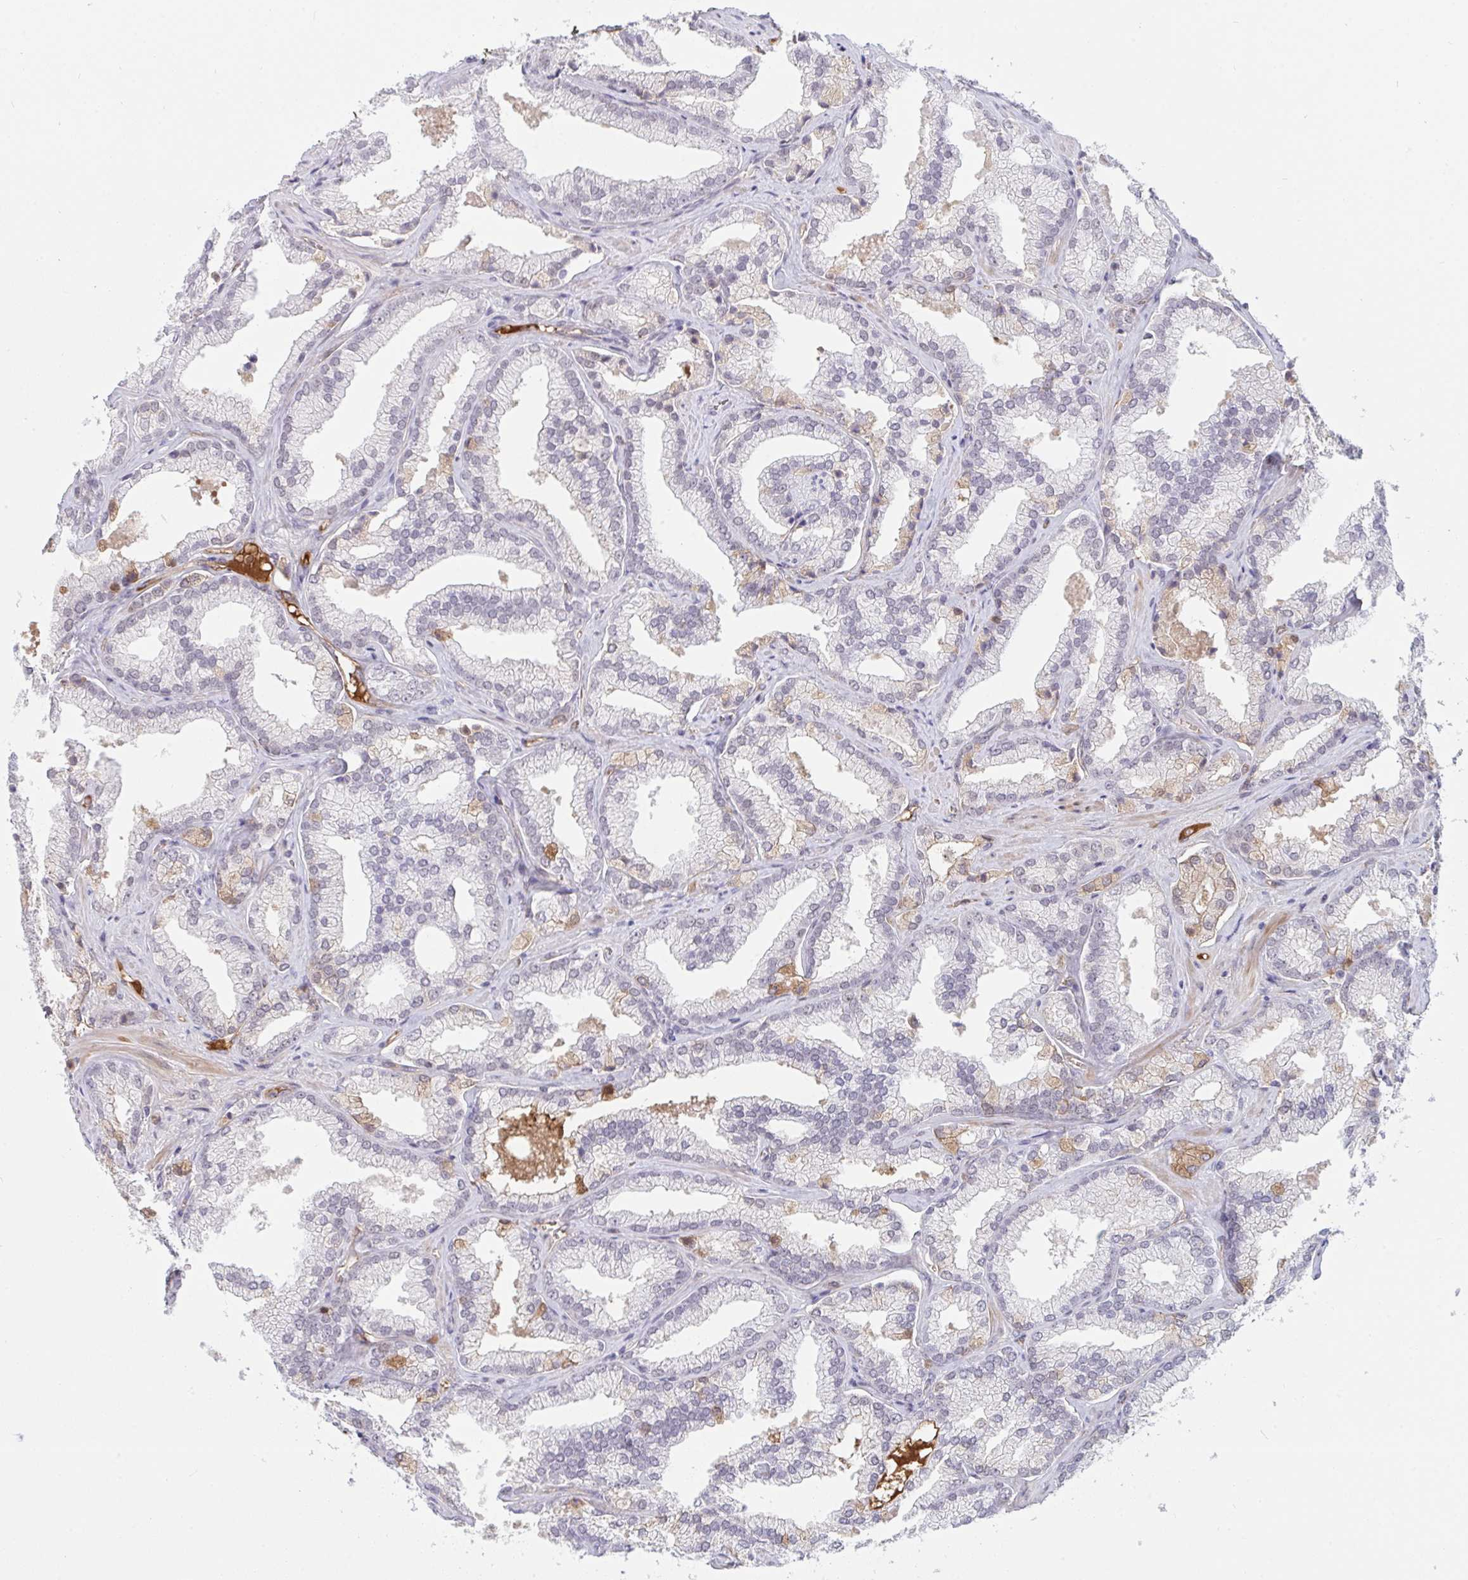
{"staining": {"intensity": "negative", "quantity": "none", "location": "none"}, "tissue": "prostate cancer", "cell_type": "Tumor cells", "image_type": "cancer", "snomed": [{"axis": "morphology", "description": "Adenocarcinoma, High grade"}, {"axis": "topography", "description": "Prostate"}], "caption": "A high-resolution image shows immunohistochemistry staining of prostate cancer (high-grade adenocarcinoma), which reveals no significant expression in tumor cells. (DAB (3,3'-diaminobenzidine) IHC, high magnification).", "gene": "DSCAML1", "patient": {"sex": "male", "age": 68}}